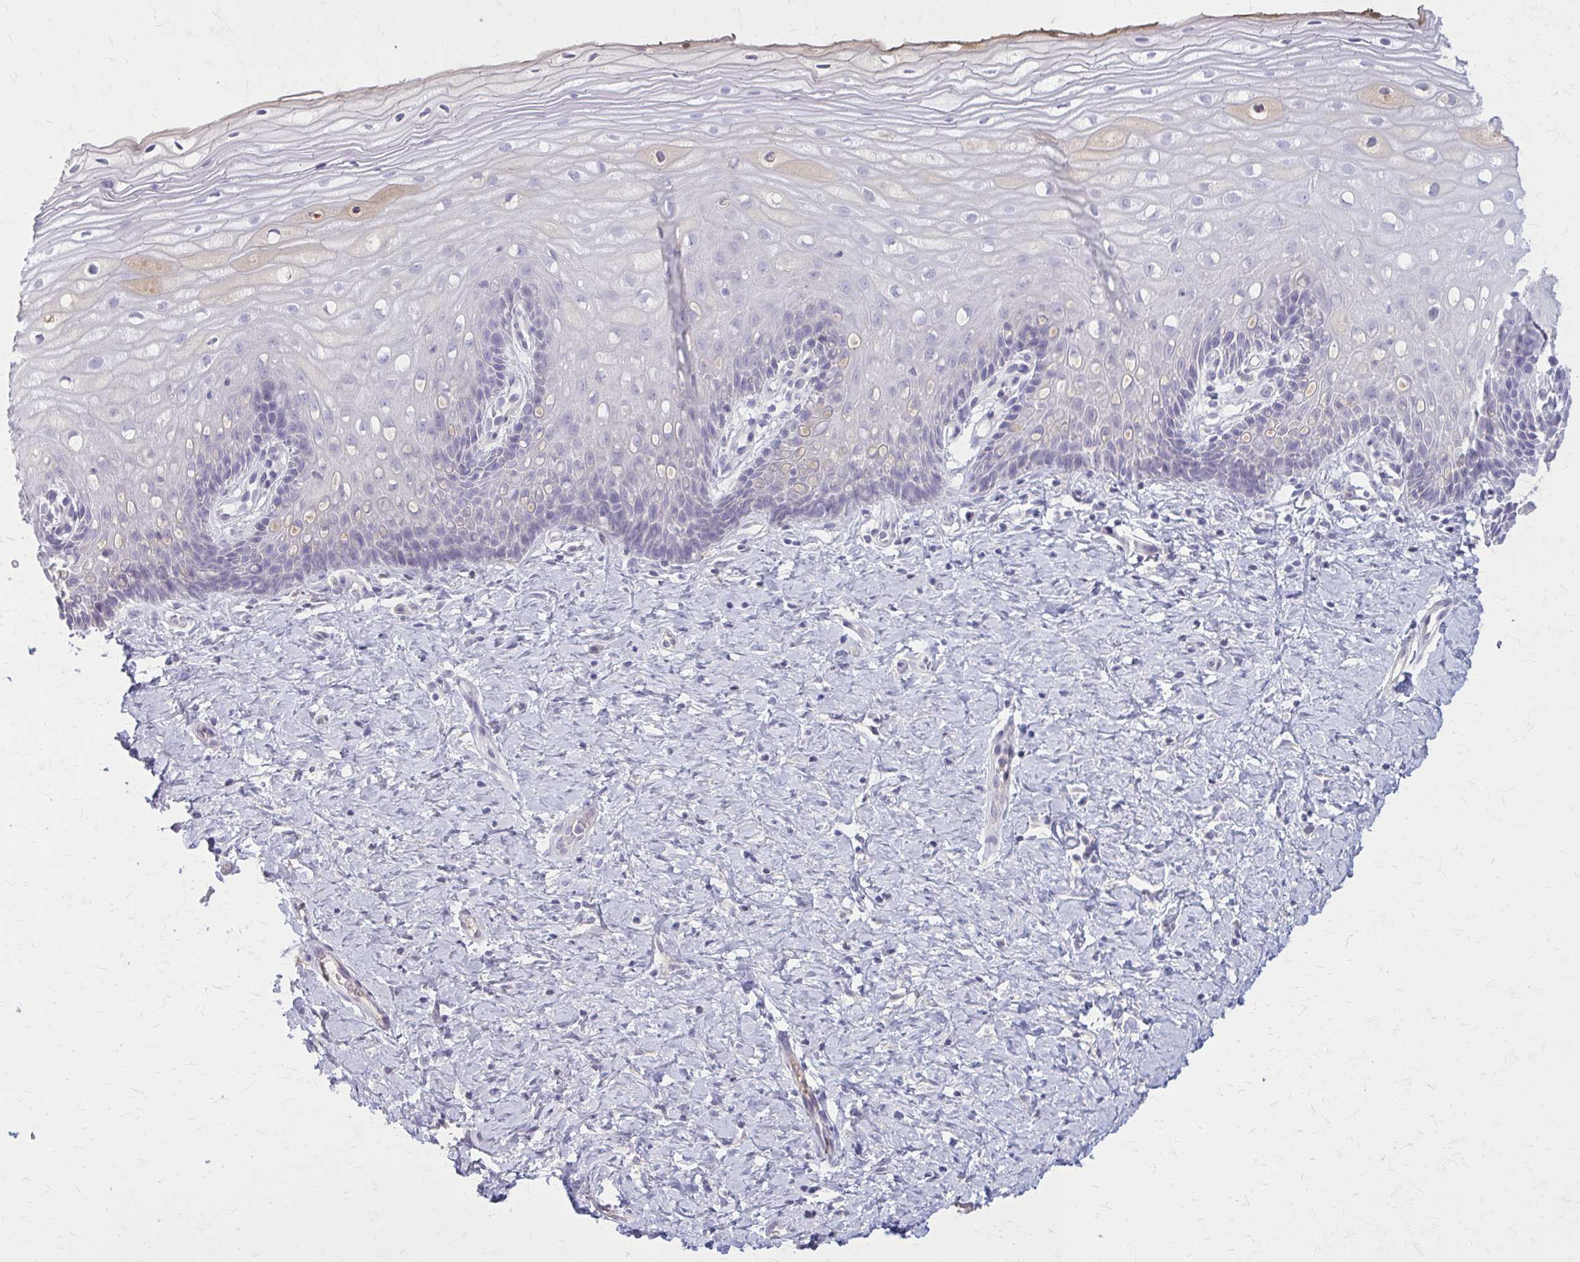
{"staining": {"intensity": "negative", "quantity": "none", "location": "none"}, "tissue": "cervix", "cell_type": "Glandular cells", "image_type": "normal", "snomed": [{"axis": "morphology", "description": "Normal tissue, NOS"}, {"axis": "topography", "description": "Cervix"}], "caption": "This is a histopathology image of immunohistochemistry (IHC) staining of unremarkable cervix, which shows no expression in glandular cells. (IHC, brightfield microscopy, high magnification).", "gene": "SERPIND1", "patient": {"sex": "female", "age": 37}}